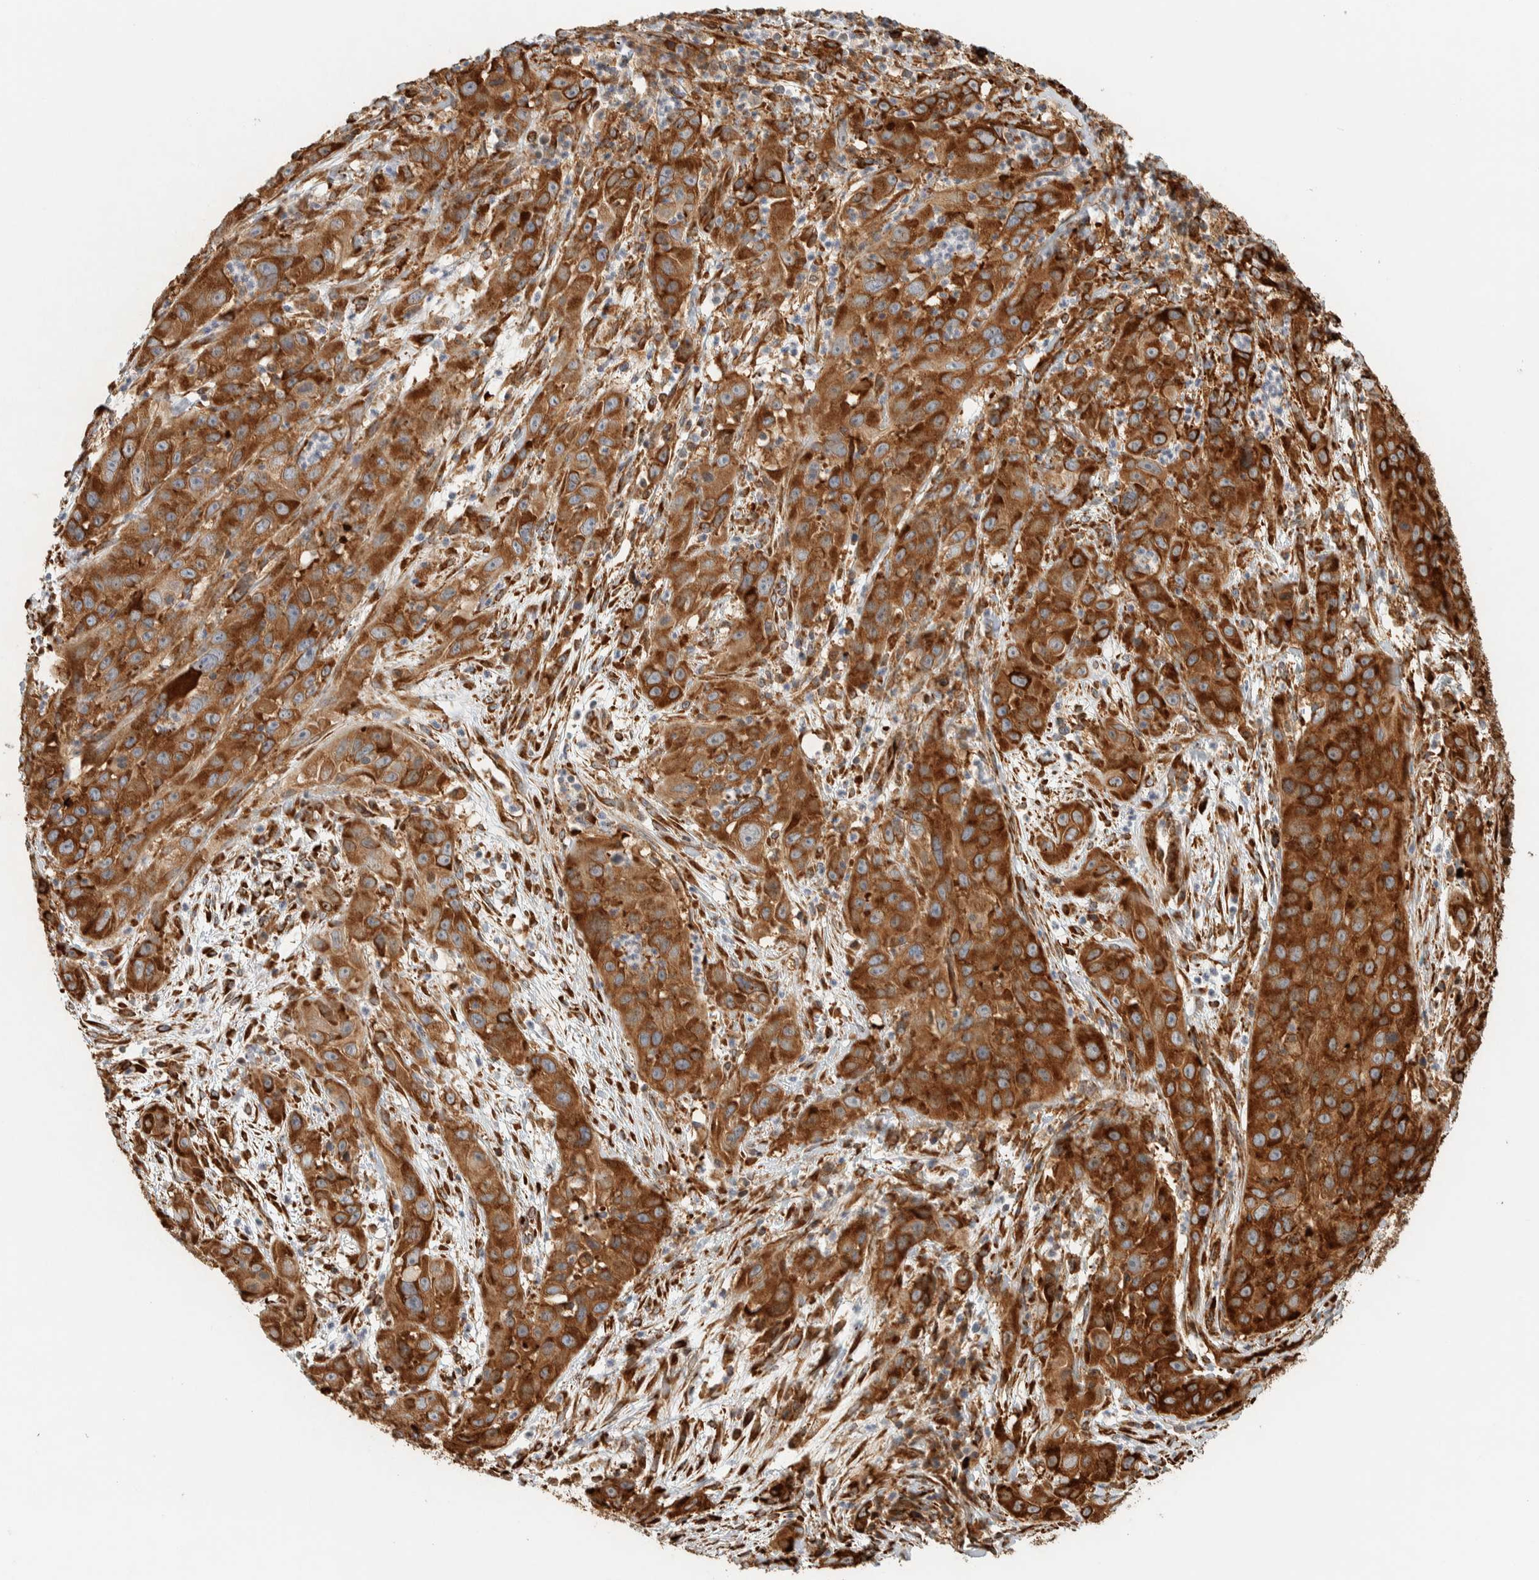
{"staining": {"intensity": "strong", "quantity": ">75%", "location": "cytoplasmic/membranous"}, "tissue": "cervical cancer", "cell_type": "Tumor cells", "image_type": "cancer", "snomed": [{"axis": "morphology", "description": "Squamous cell carcinoma, NOS"}, {"axis": "topography", "description": "Cervix"}], "caption": "Squamous cell carcinoma (cervical) tissue exhibits strong cytoplasmic/membranous staining in approximately >75% of tumor cells, visualized by immunohistochemistry.", "gene": "LLGL2", "patient": {"sex": "female", "age": 32}}